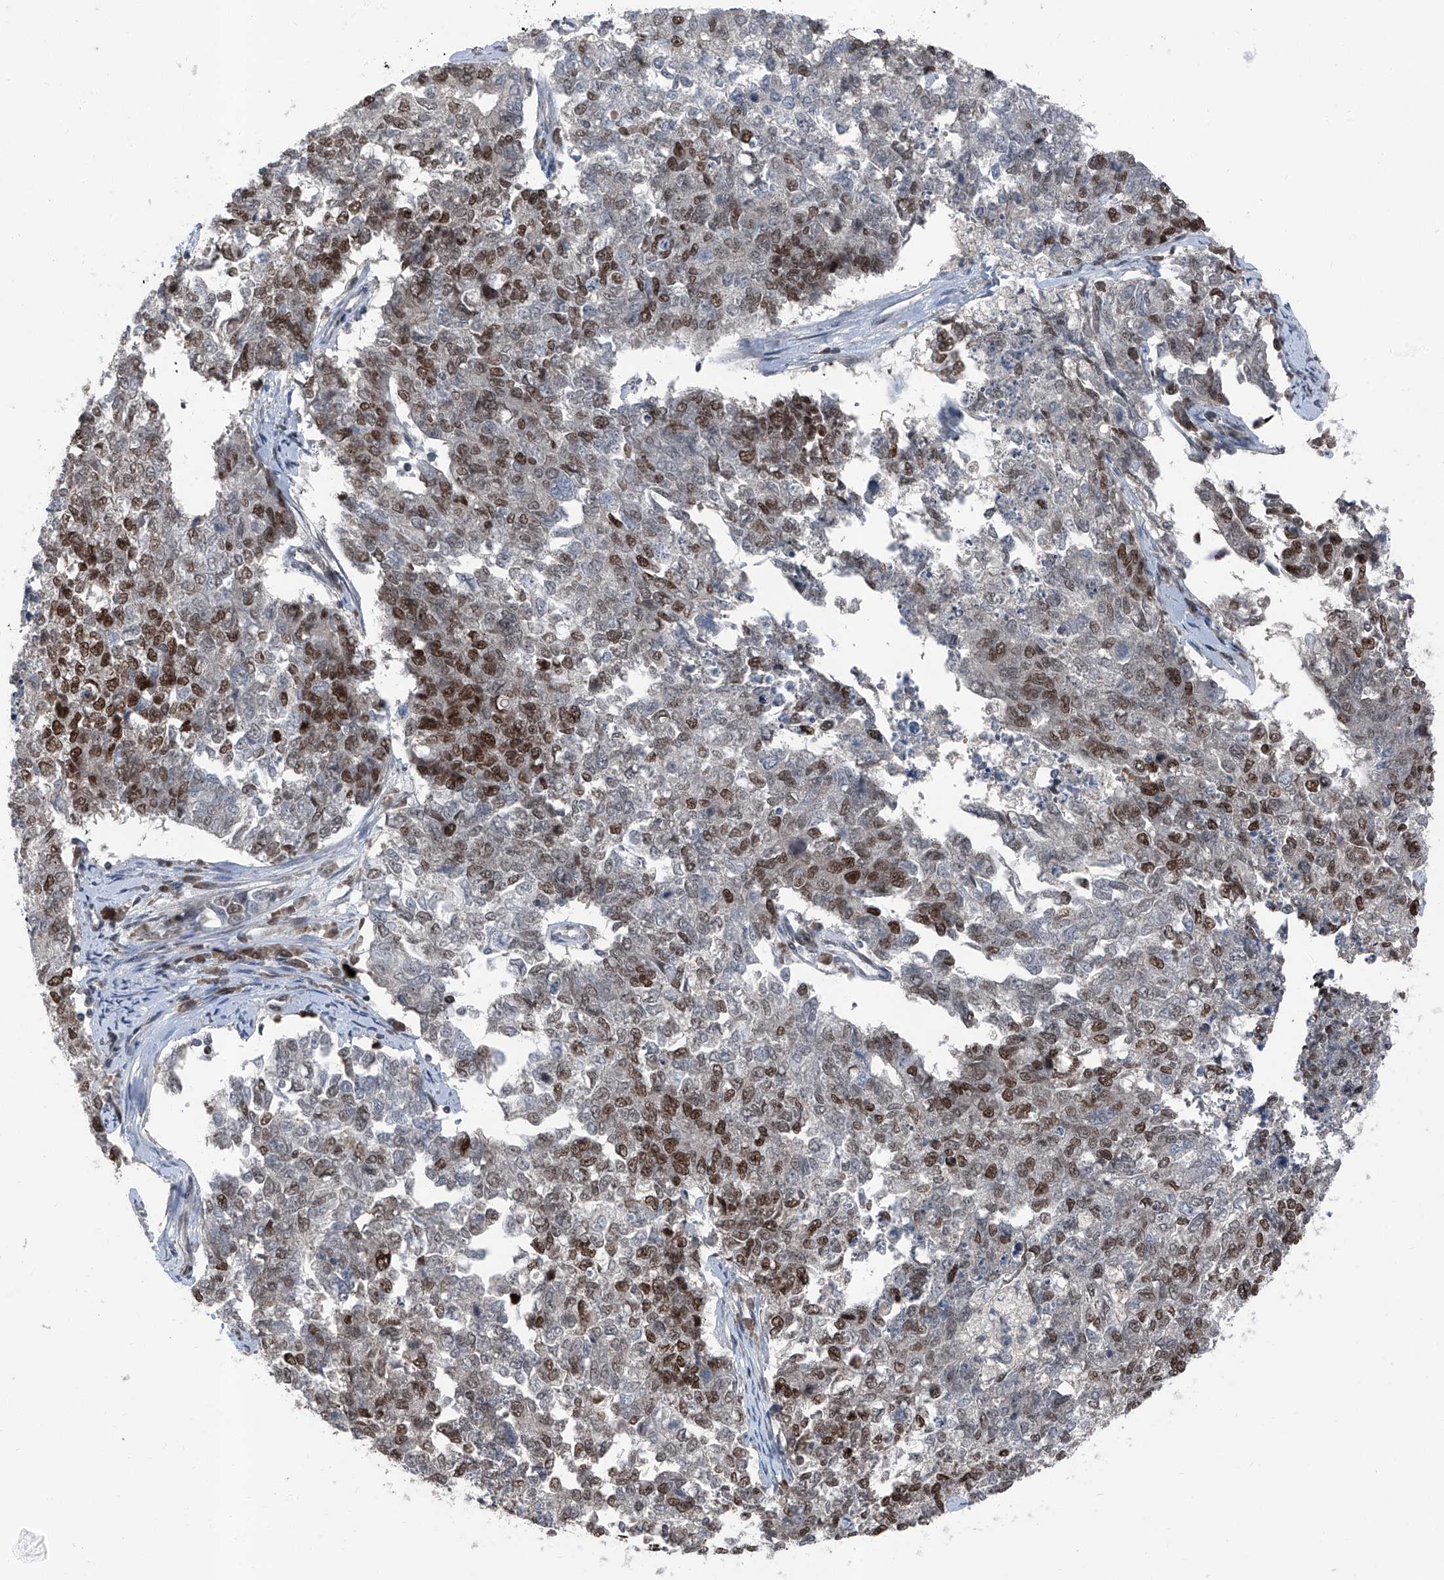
{"staining": {"intensity": "strong", "quantity": "25%-75%", "location": "nuclear"}, "tissue": "cervical cancer", "cell_type": "Tumor cells", "image_type": "cancer", "snomed": [{"axis": "morphology", "description": "Squamous cell carcinoma, NOS"}, {"axis": "topography", "description": "Cervix"}], "caption": "A brown stain shows strong nuclear expression of a protein in human cervical cancer tumor cells.", "gene": "BMI1", "patient": {"sex": "female", "age": 63}}